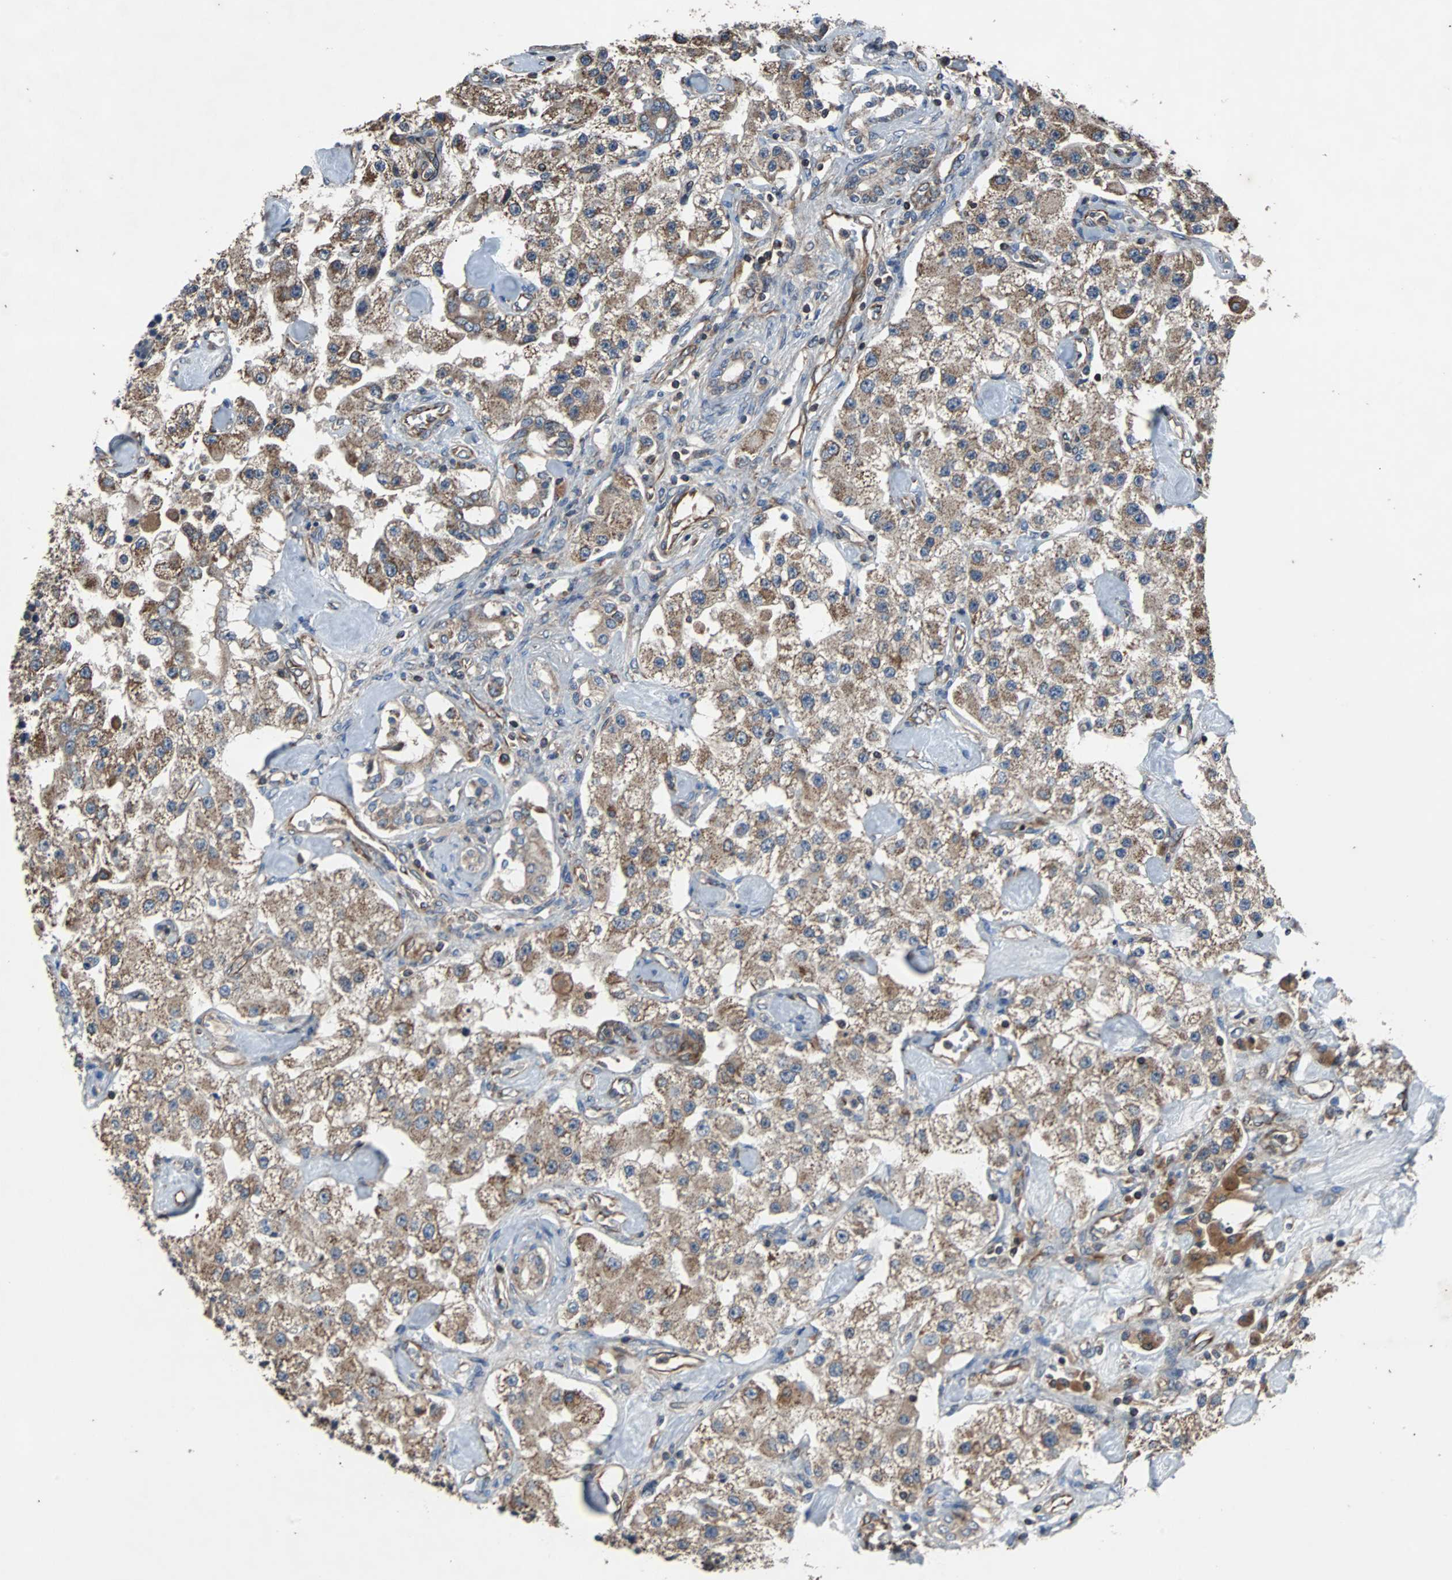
{"staining": {"intensity": "weak", "quantity": ">75%", "location": "cytoplasmic/membranous"}, "tissue": "carcinoid", "cell_type": "Tumor cells", "image_type": "cancer", "snomed": [{"axis": "morphology", "description": "Carcinoid, malignant, NOS"}, {"axis": "topography", "description": "Pancreas"}], "caption": "About >75% of tumor cells in carcinoid (malignant) display weak cytoplasmic/membranous protein positivity as visualized by brown immunohistochemical staining.", "gene": "ACTR3", "patient": {"sex": "male", "age": 41}}